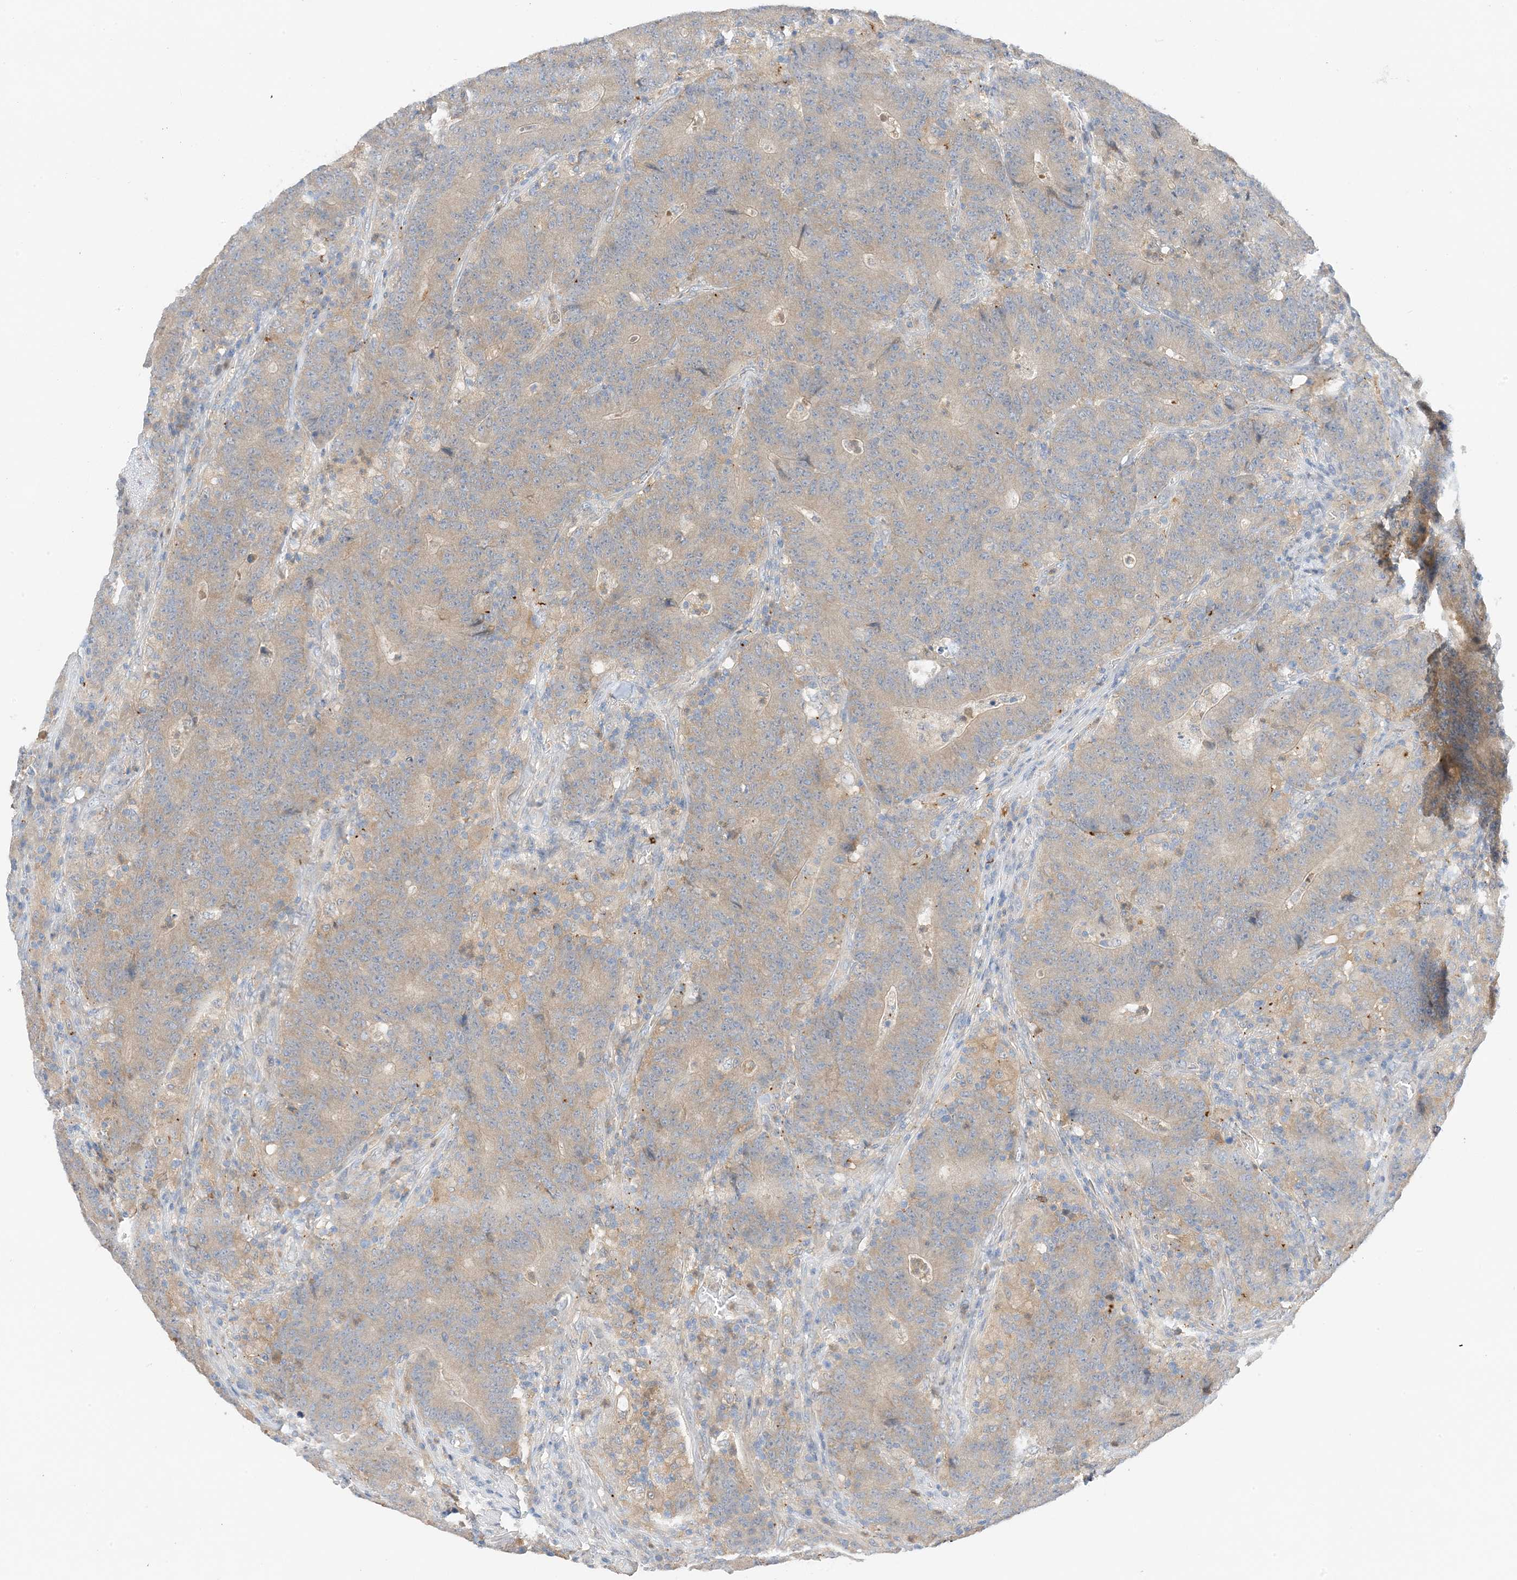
{"staining": {"intensity": "weak", "quantity": "25%-75%", "location": "cytoplasmic/membranous"}, "tissue": "colorectal cancer", "cell_type": "Tumor cells", "image_type": "cancer", "snomed": [{"axis": "morphology", "description": "Normal tissue, NOS"}, {"axis": "morphology", "description": "Adenocarcinoma, NOS"}, {"axis": "topography", "description": "Colon"}], "caption": "Immunohistochemistry image of neoplastic tissue: human colorectal adenocarcinoma stained using immunohistochemistry (IHC) demonstrates low levels of weak protein expression localized specifically in the cytoplasmic/membranous of tumor cells, appearing as a cytoplasmic/membranous brown color.", "gene": "KIFBP", "patient": {"sex": "female", "age": 75}}